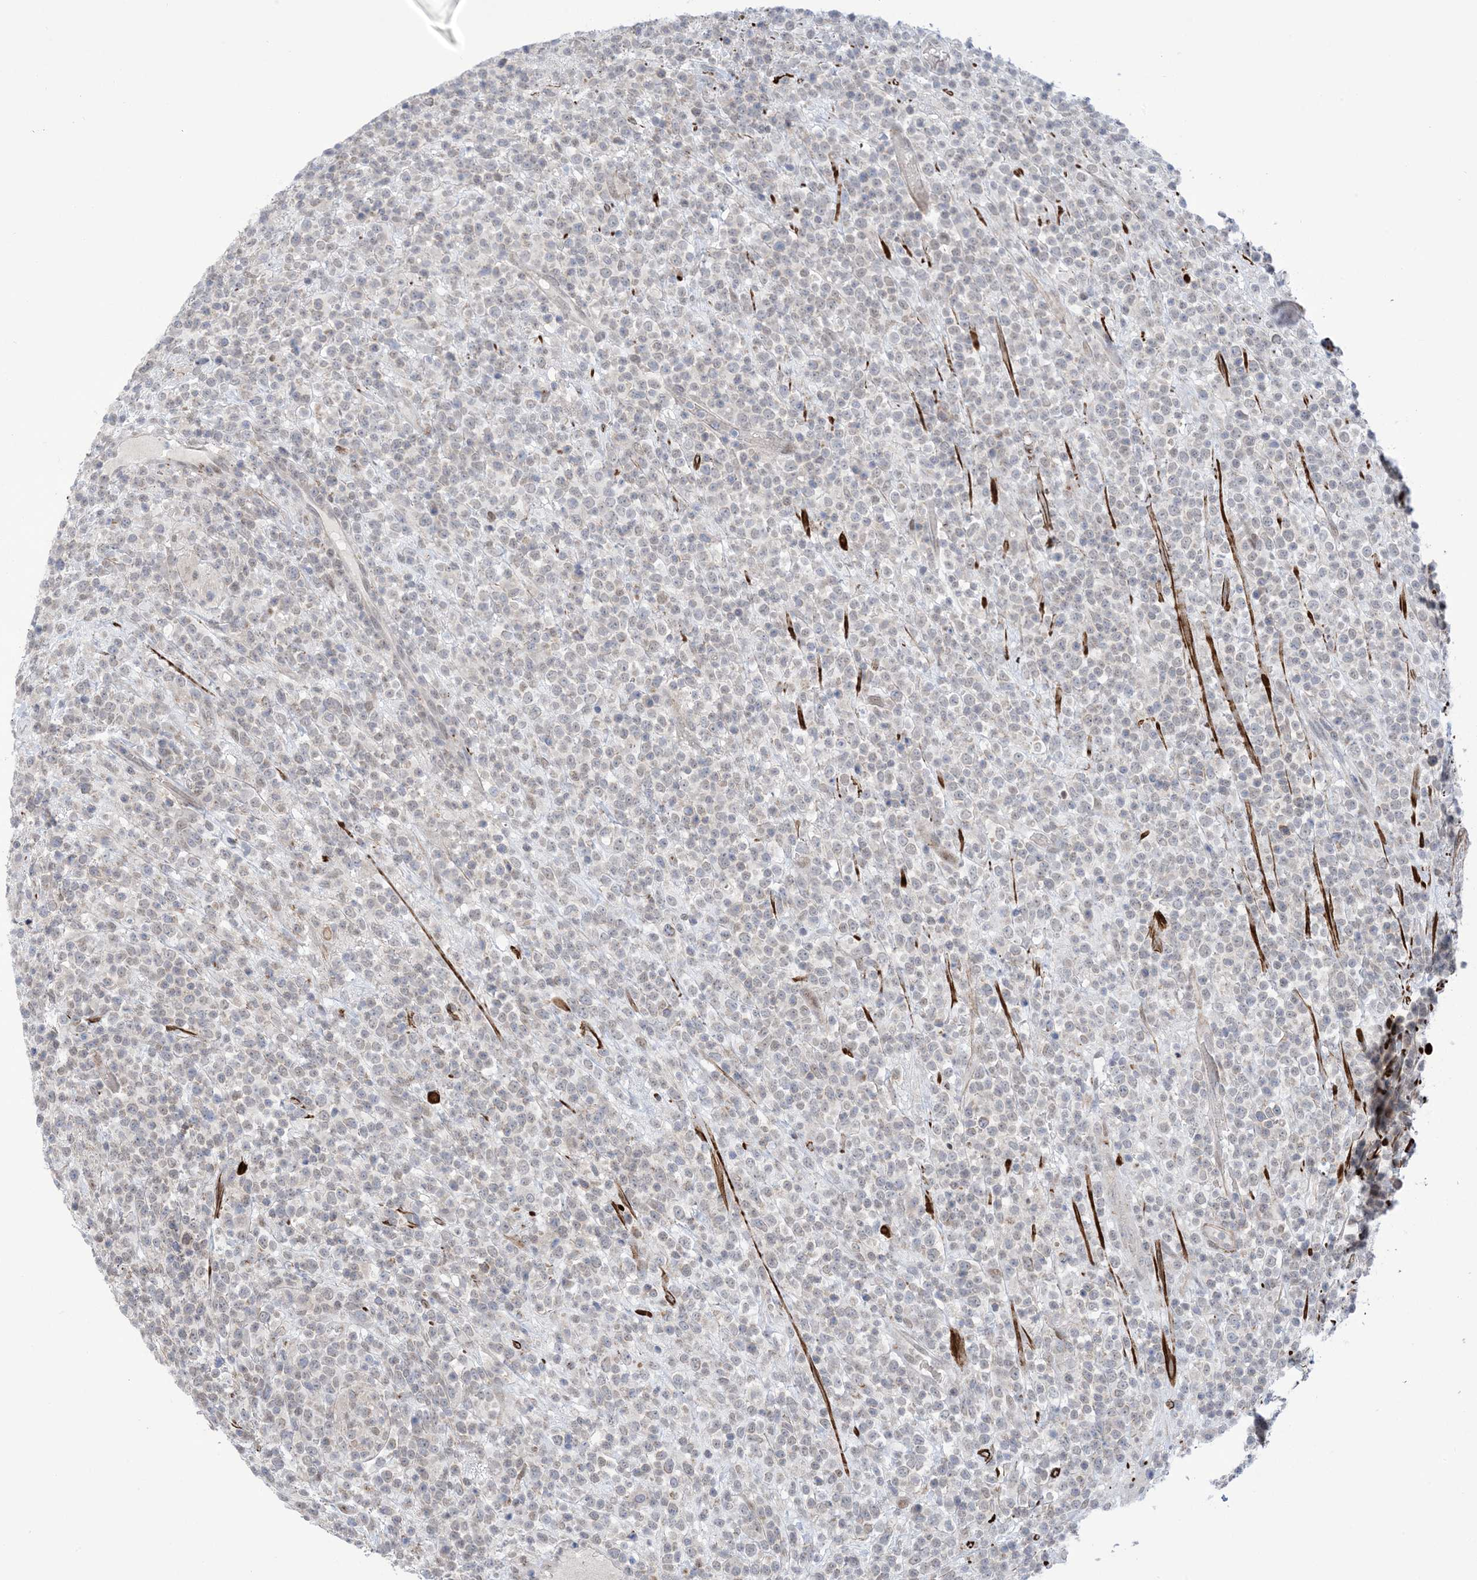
{"staining": {"intensity": "negative", "quantity": "none", "location": "none"}, "tissue": "lymphoma", "cell_type": "Tumor cells", "image_type": "cancer", "snomed": [{"axis": "morphology", "description": "Malignant lymphoma, non-Hodgkin's type, High grade"}, {"axis": "topography", "description": "Colon"}], "caption": "Tumor cells show no significant expression in lymphoma. (DAB (3,3'-diaminobenzidine) immunohistochemistry, high magnification).", "gene": "ZNF8", "patient": {"sex": "female", "age": 53}}